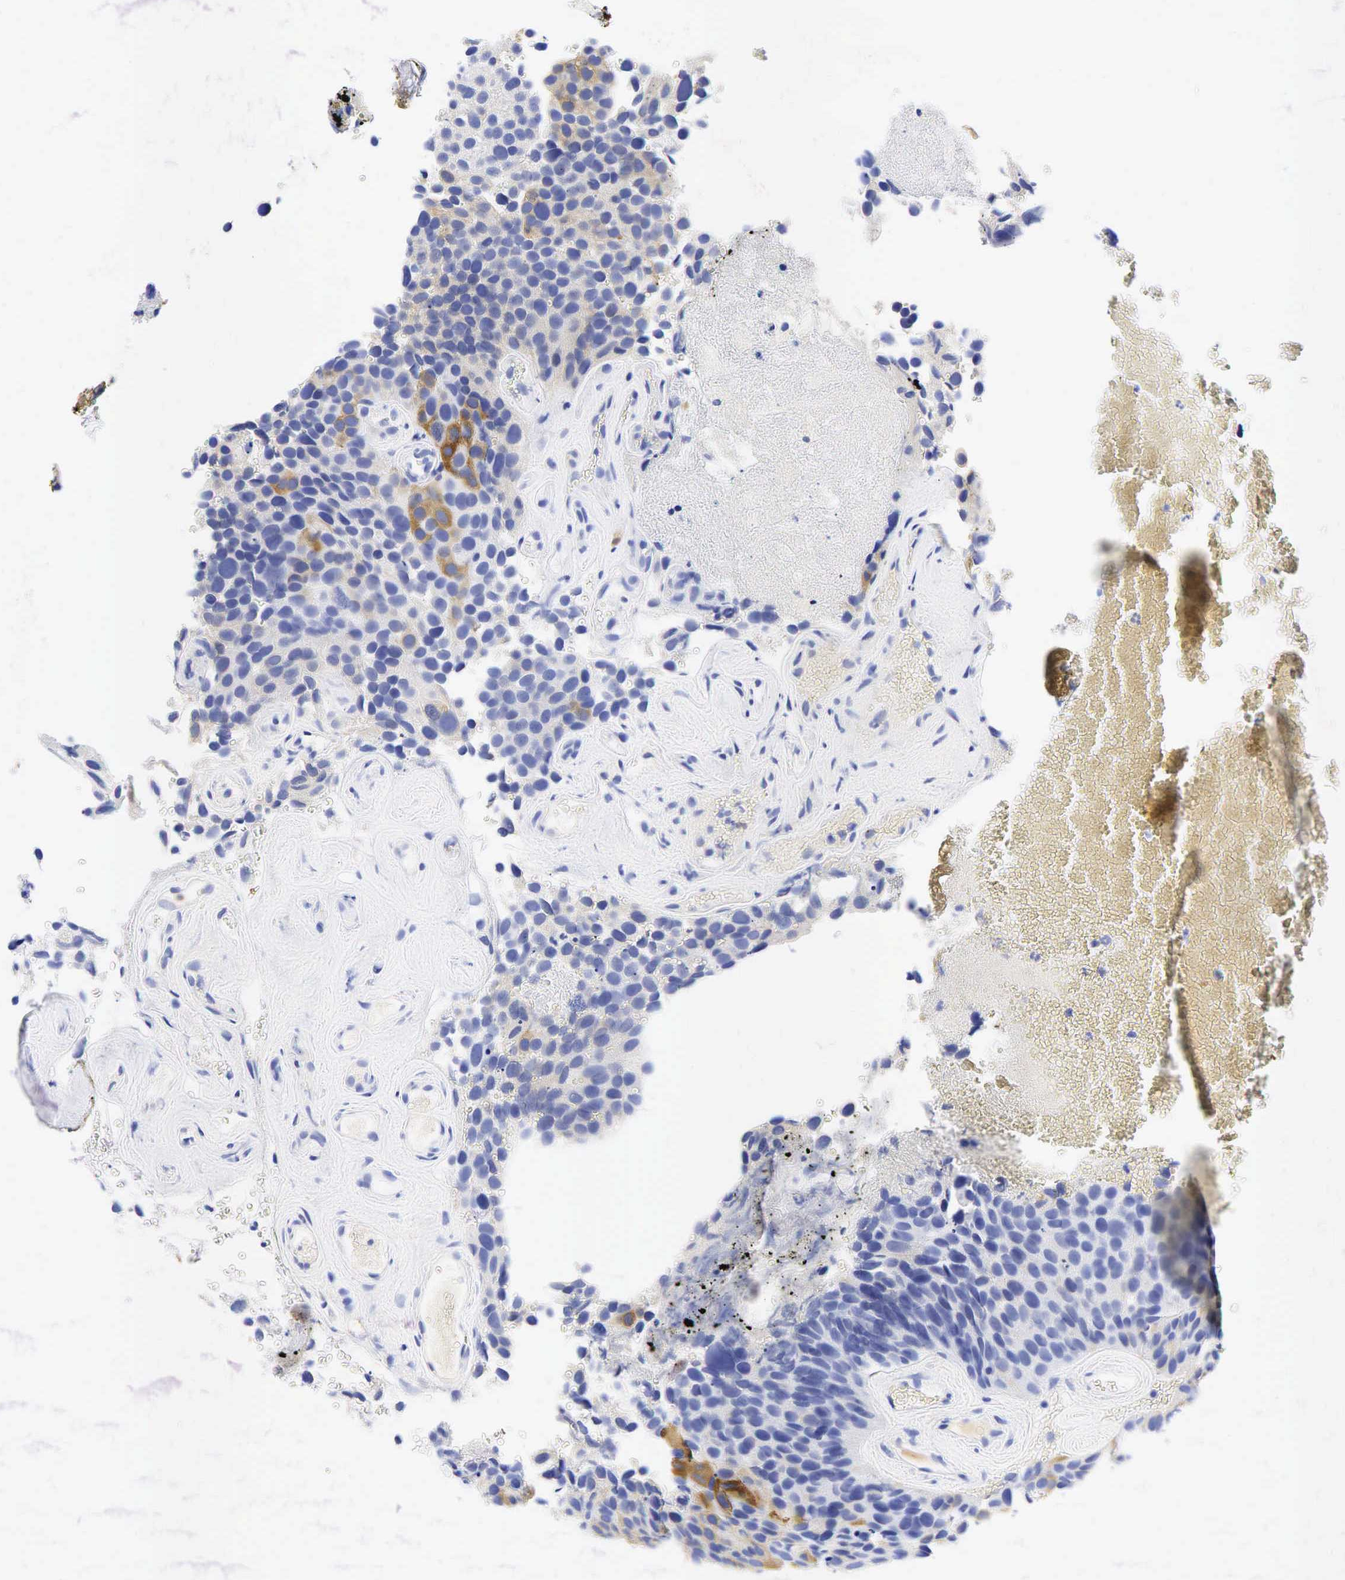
{"staining": {"intensity": "weak", "quantity": "25%-75%", "location": "cytoplasmic/membranous"}, "tissue": "urothelial cancer", "cell_type": "Tumor cells", "image_type": "cancer", "snomed": [{"axis": "morphology", "description": "Urothelial carcinoma, High grade"}, {"axis": "topography", "description": "Urinary bladder"}], "caption": "Protein expression analysis of urothelial carcinoma (high-grade) exhibits weak cytoplasmic/membranous expression in about 25%-75% of tumor cells. The protein is shown in brown color, while the nuclei are stained blue.", "gene": "TNFRSF8", "patient": {"sex": "male", "age": 72}}